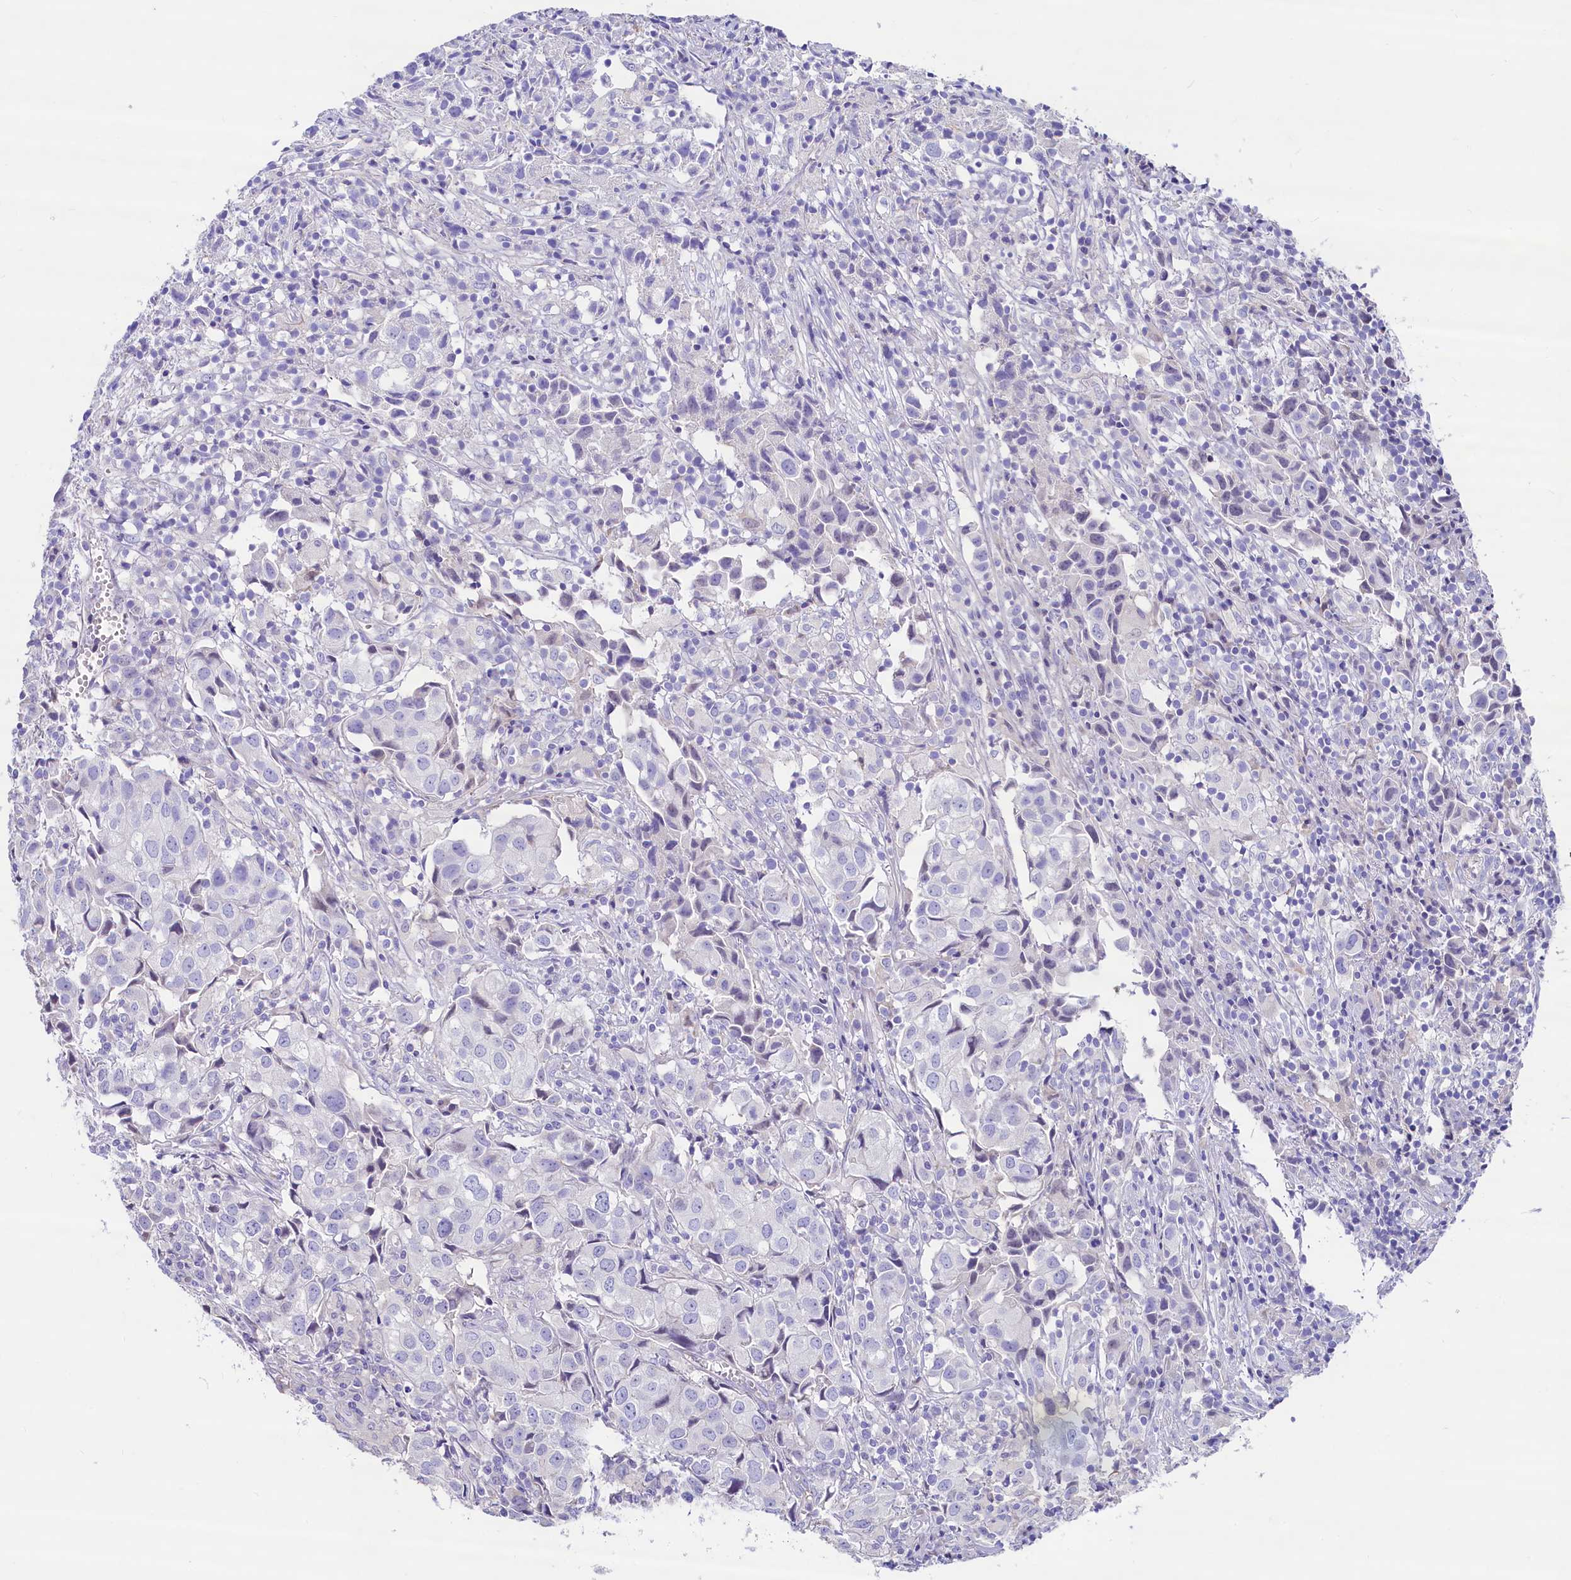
{"staining": {"intensity": "negative", "quantity": "none", "location": "none"}, "tissue": "urothelial cancer", "cell_type": "Tumor cells", "image_type": "cancer", "snomed": [{"axis": "morphology", "description": "Urothelial carcinoma, High grade"}, {"axis": "topography", "description": "Urinary bladder"}], "caption": "The photomicrograph shows no significant expression in tumor cells of urothelial cancer. (Stains: DAB (3,3'-diaminobenzidine) immunohistochemistry with hematoxylin counter stain, Microscopy: brightfield microscopy at high magnification).", "gene": "RBP3", "patient": {"sex": "female", "age": 75}}